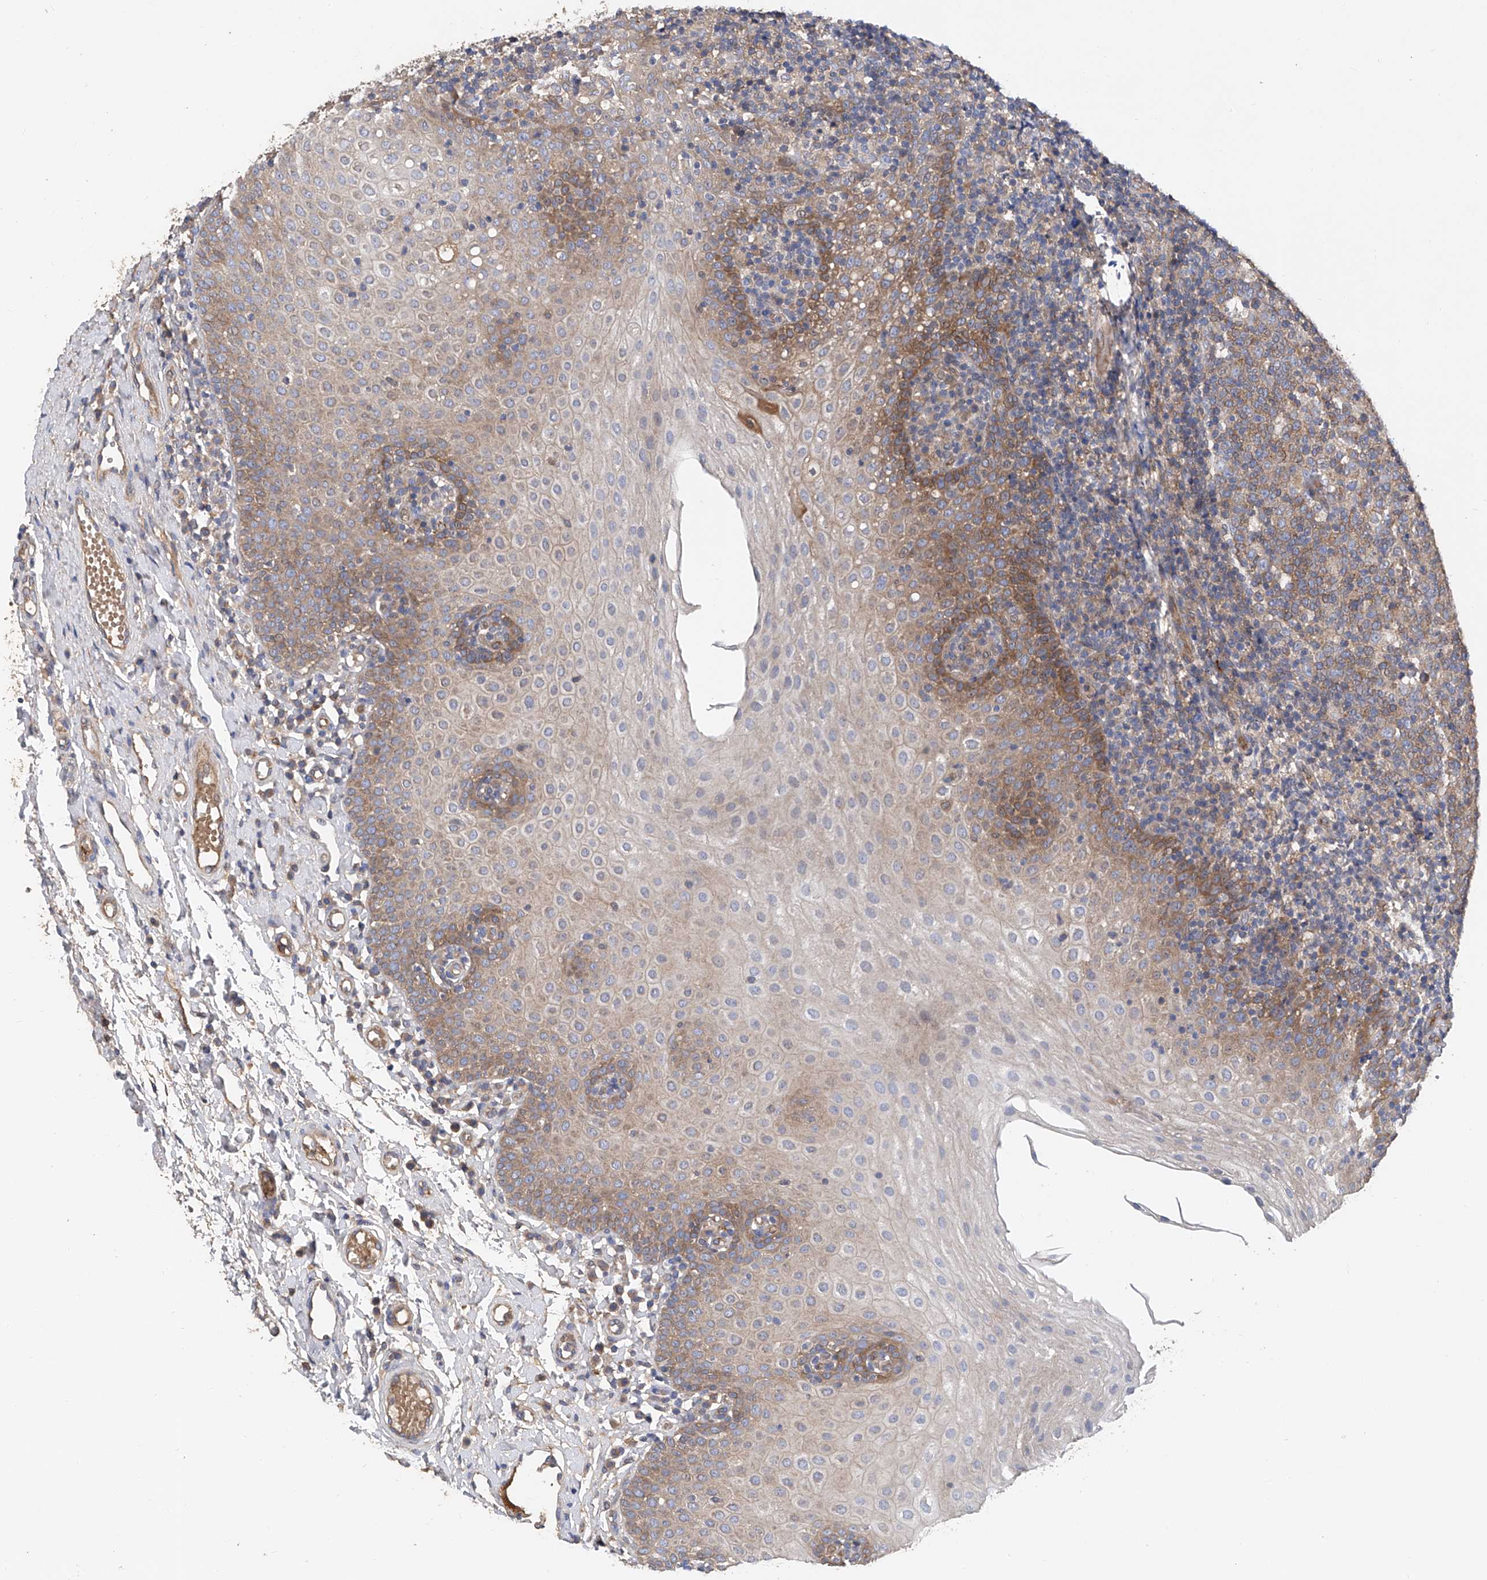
{"staining": {"intensity": "moderate", "quantity": "25%-75%", "location": "cytoplasmic/membranous"}, "tissue": "tonsil", "cell_type": "Germinal center cells", "image_type": "normal", "snomed": [{"axis": "morphology", "description": "Normal tissue, NOS"}, {"axis": "topography", "description": "Tonsil"}], "caption": "Immunohistochemistry of benign tonsil exhibits medium levels of moderate cytoplasmic/membranous expression in about 25%-75% of germinal center cells.", "gene": "PTK2", "patient": {"sex": "female", "age": 19}}